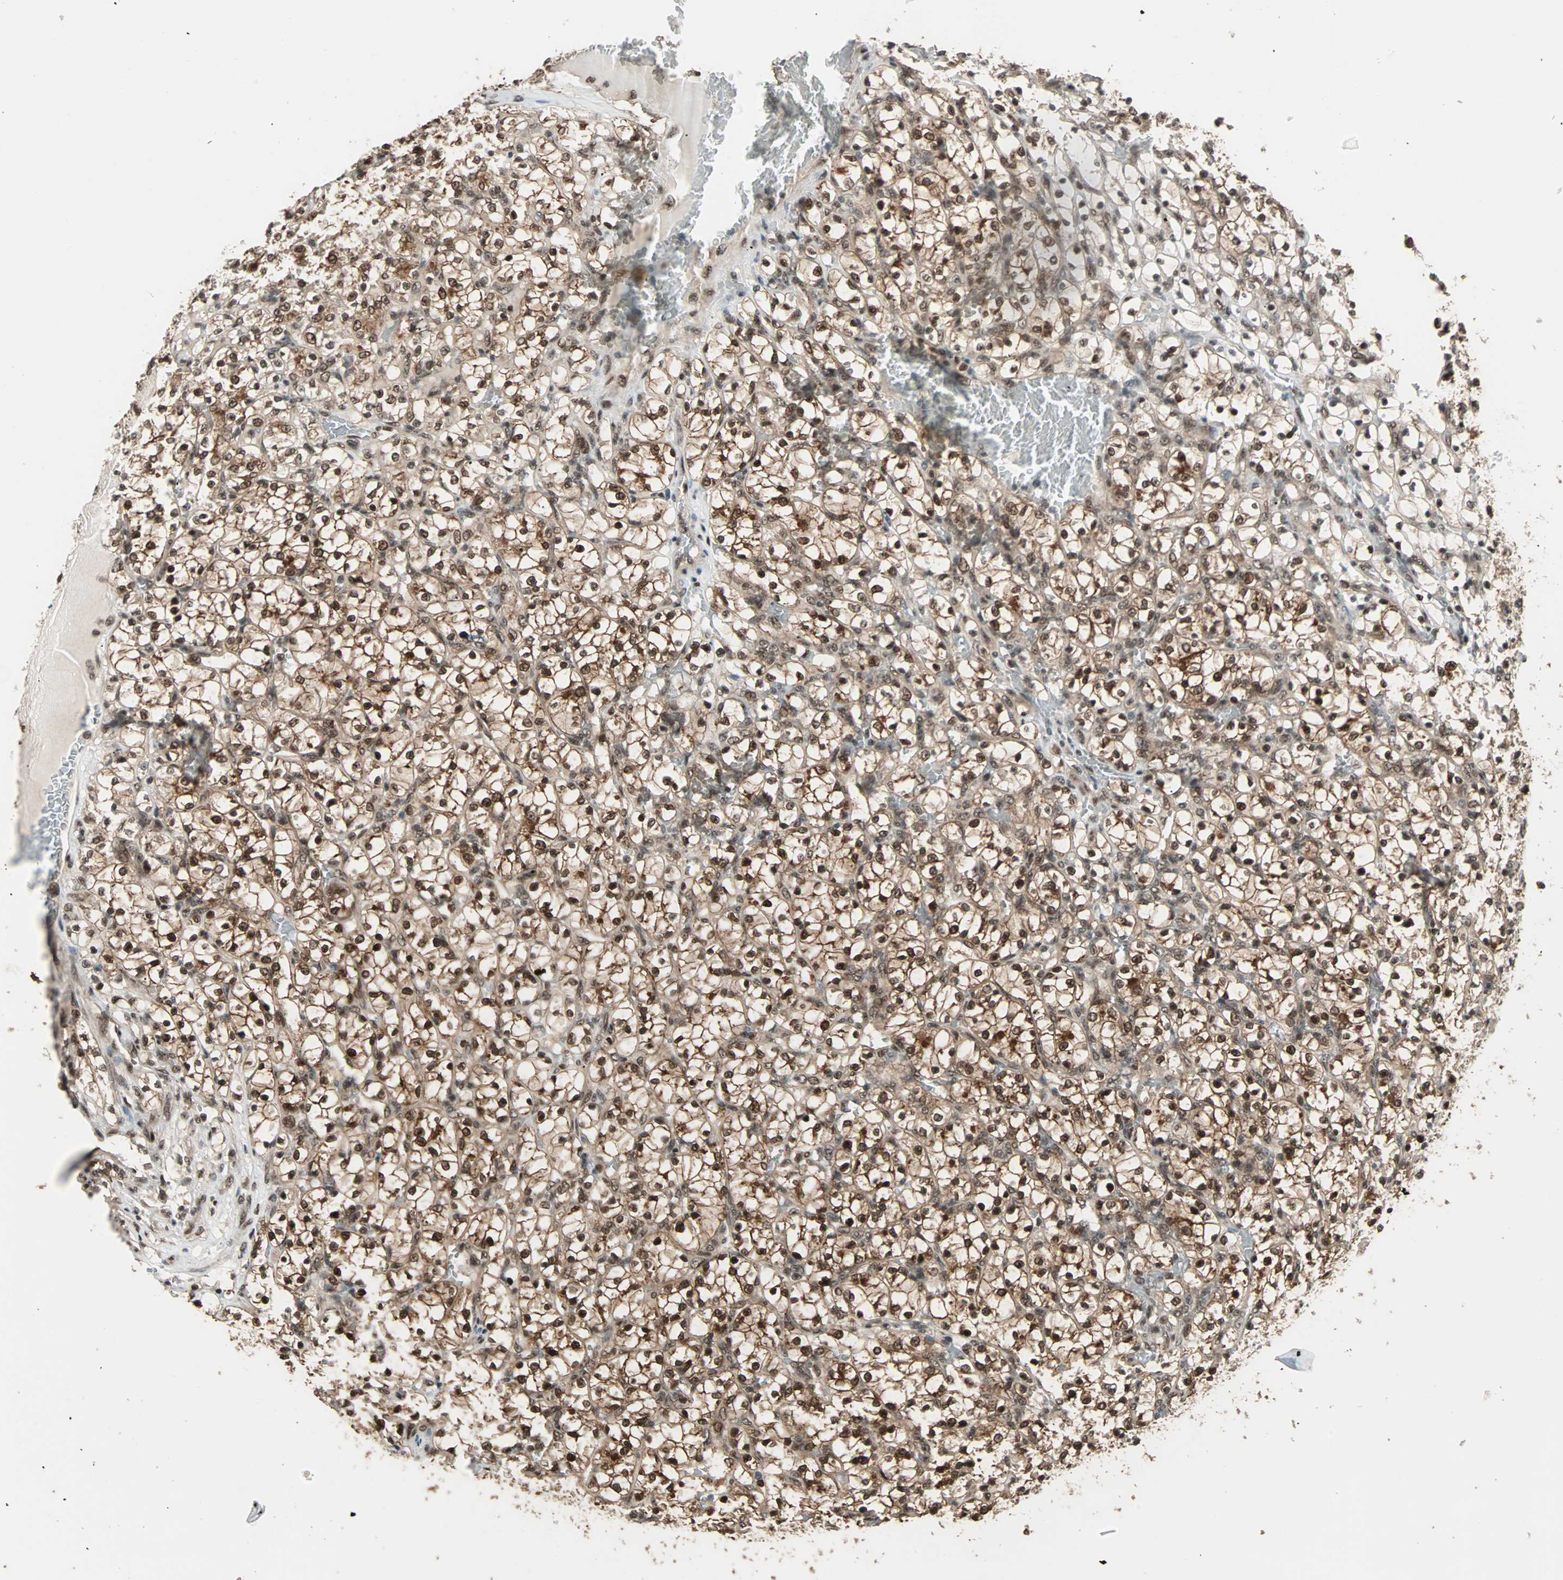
{"staining": {"intensity": "strong", "quantity": ">75%", "location": "cytoplasmic/membranous,nuclear"}, "tissue": "renal cancer", "cell_type": "Tumor cells", "image_type": "cancer", "snomed": [{"axis": "morphology", "description": "Adenocarcinoma, NOS"}, {"axis": "topography", "description": "Kidney"}], "caption": "IHC micrograph of neoplastic tissue: adenocarcinoma (renal) stained using immunohistochemistry (IHC) demonstrates high levels of strong protein expression localized specifically in the cytoplasmic/membranous and nuclear of tumor cells, appearing as a cytoplasmic/membranous and nuclear brown color.", "gene": "ZNF44", "patient": {"sex": "female", "age": 69}}